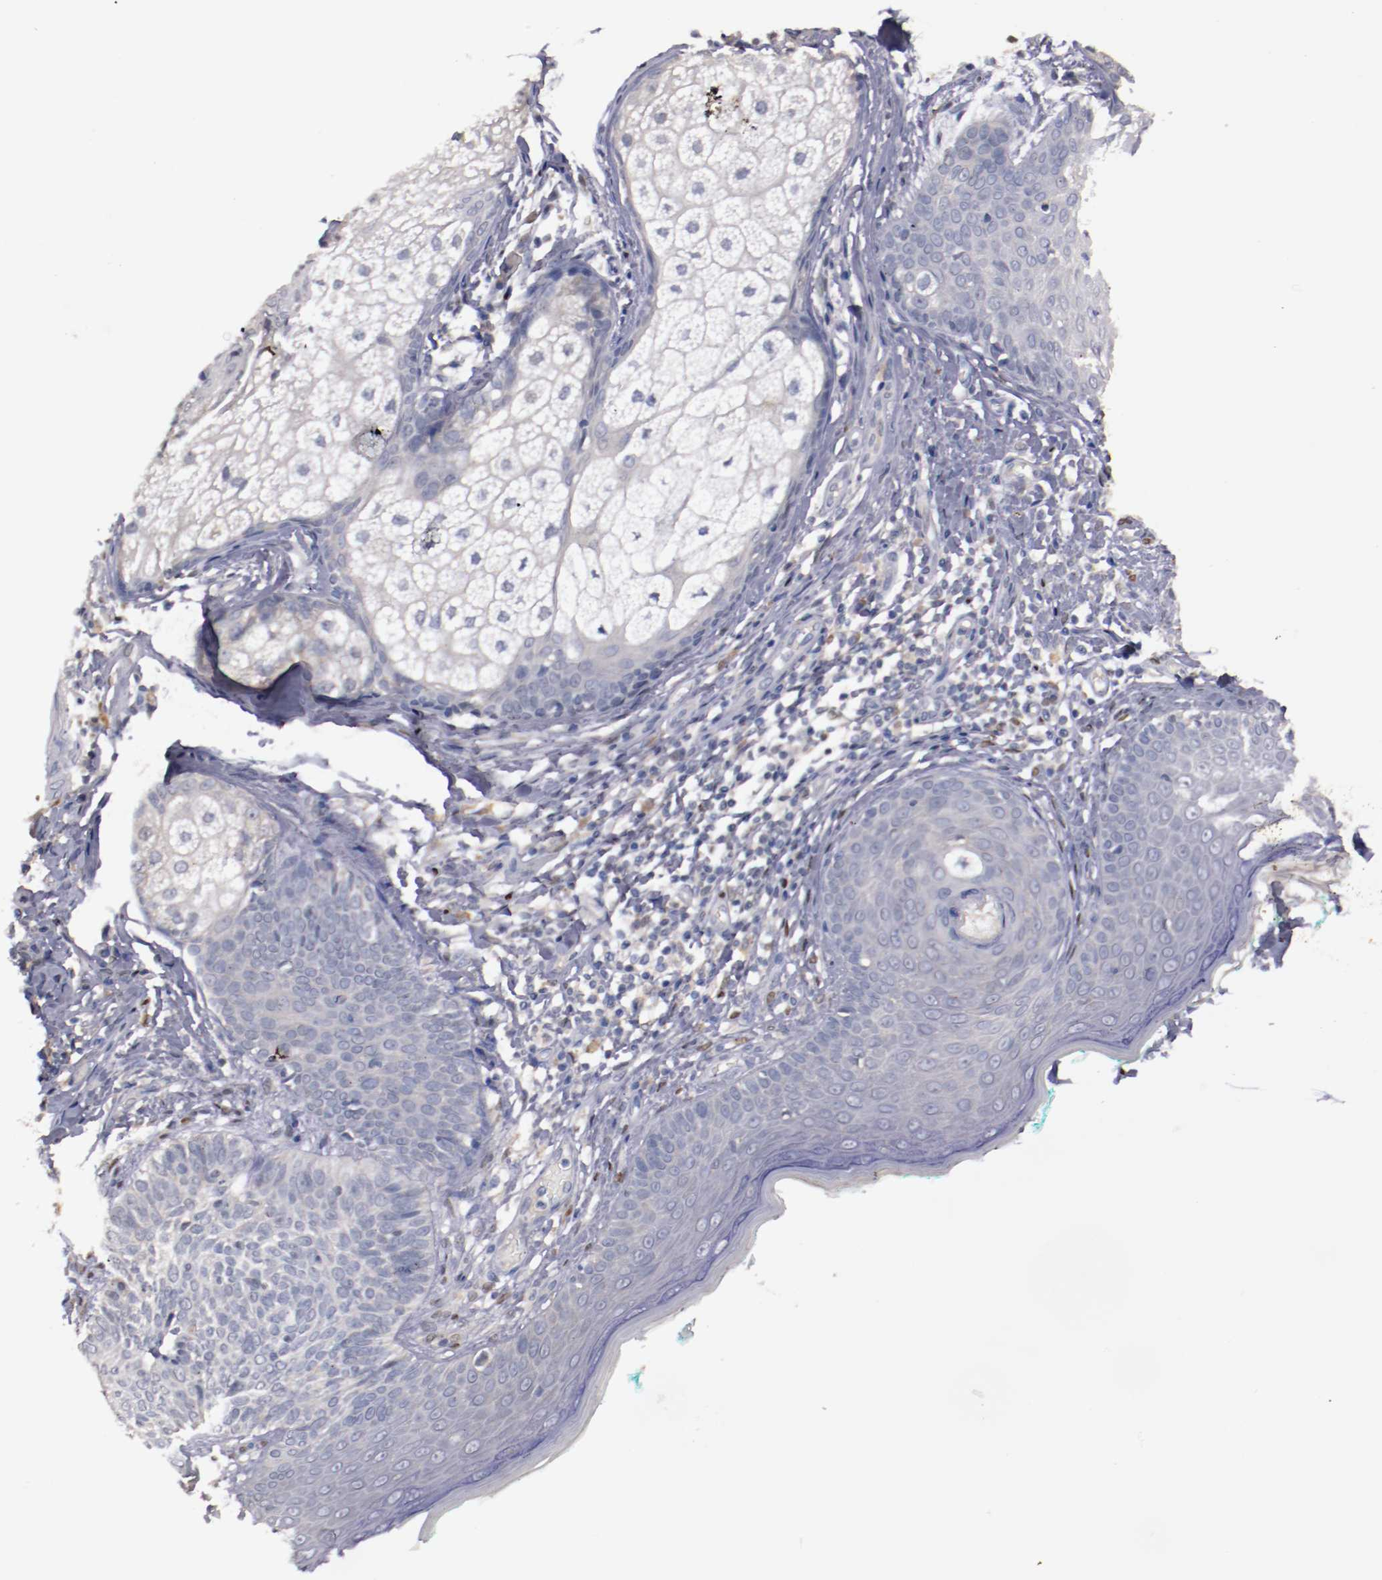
{"staining": {"intensity": "negative", "quantity": "none", "location": "none"}, "tissue": "skin cancer", "cell_type": "Tumor cells", "image_type": "cancer", "snomed": [{"axis": "morphology", "description": "Normal tissue, NOS"}, {"axis": "morphology", "description": "Basal cell carcinoma"}, {"axis": "topography", "description": "Skin"}], "caption": "Immunohistochemical staining of human skin basal cell carcinoma reveals no significant staining in tumor cells.", "gene": "FAM81A", "patient": {"sex": "male", "age": 76}}